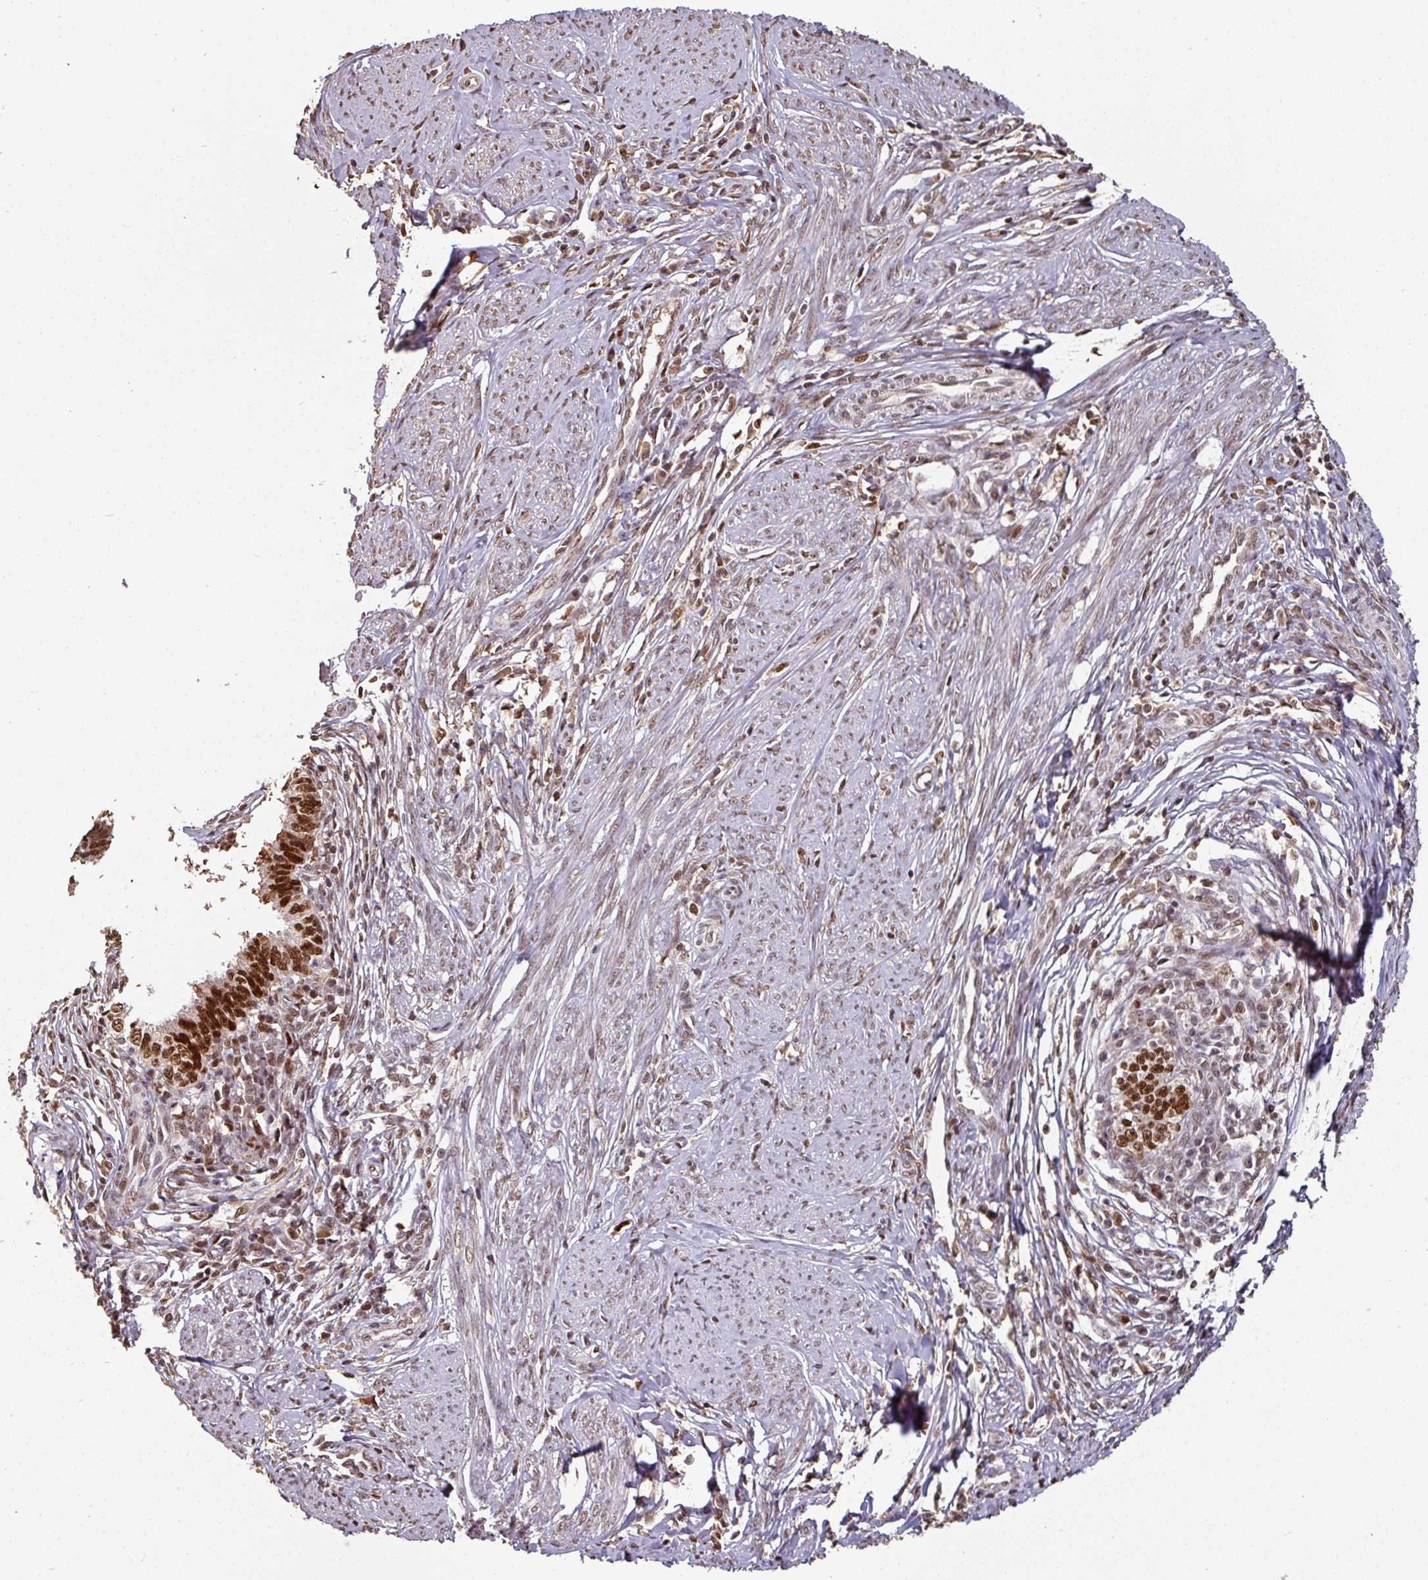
{"staining": {"intensity": "strong", "quantity": ">75%", "location": "nuclear"}, "tissue": "cervical cancer", "cell_type": "Tumor cells", "image_type": "cancer", "snomed": [{"axis": "morphology", "description": "Adenocarcinoma, NOS"}, {"axis": "topography", "description": "Cervix"}], "caption": "Cervical adenocarcinoma stained for a protein (brown) shows strong nuclear positive expression in approximately >75% of tumor cells.", "gene": "POLD1", "patient": {"sex": "female", "age": 36}}